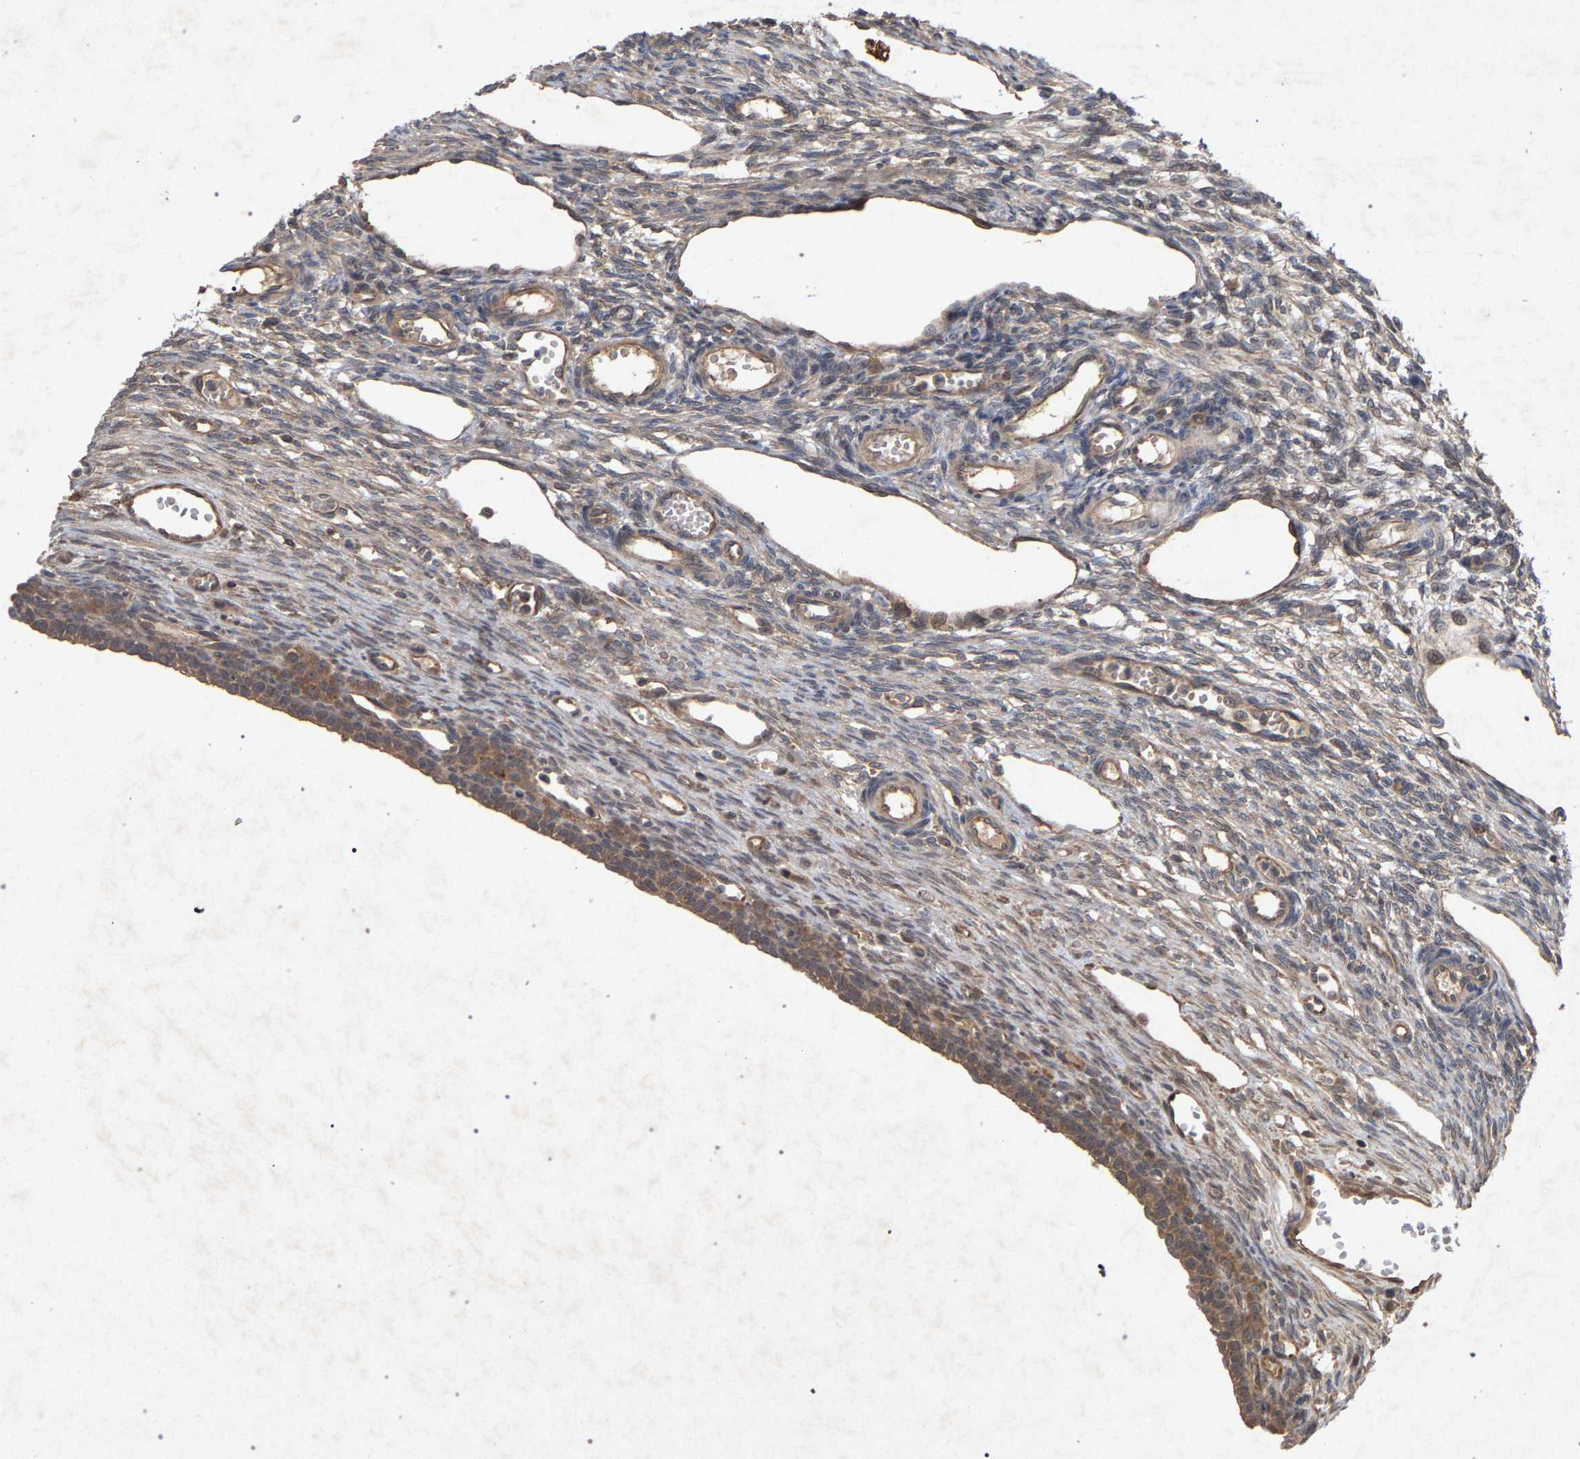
{"staining": {"intensity": "weak", "quantity": "<25%", "location": "cytoplasmic/membranous"}, "tissue": "ovary", "cell_type": "Ovarian stroma cells", "image_type": "normal", "snomed": [{"axis": "morphology", "description": "Normal tissue, NOS"}, {"axis": "topography", "description": "Ovary"}], "caption": "The histopathology image reveals no staining of ovarian stroma cells in unremarkable ovary. The staining is performed using DAB (3,3'-diaminobenzidine) brown chromogen with nuclei counter-stained in using hematoxylin.", "gene": "SLC4A4", "patient": {"sex": "female", "age": 33}}